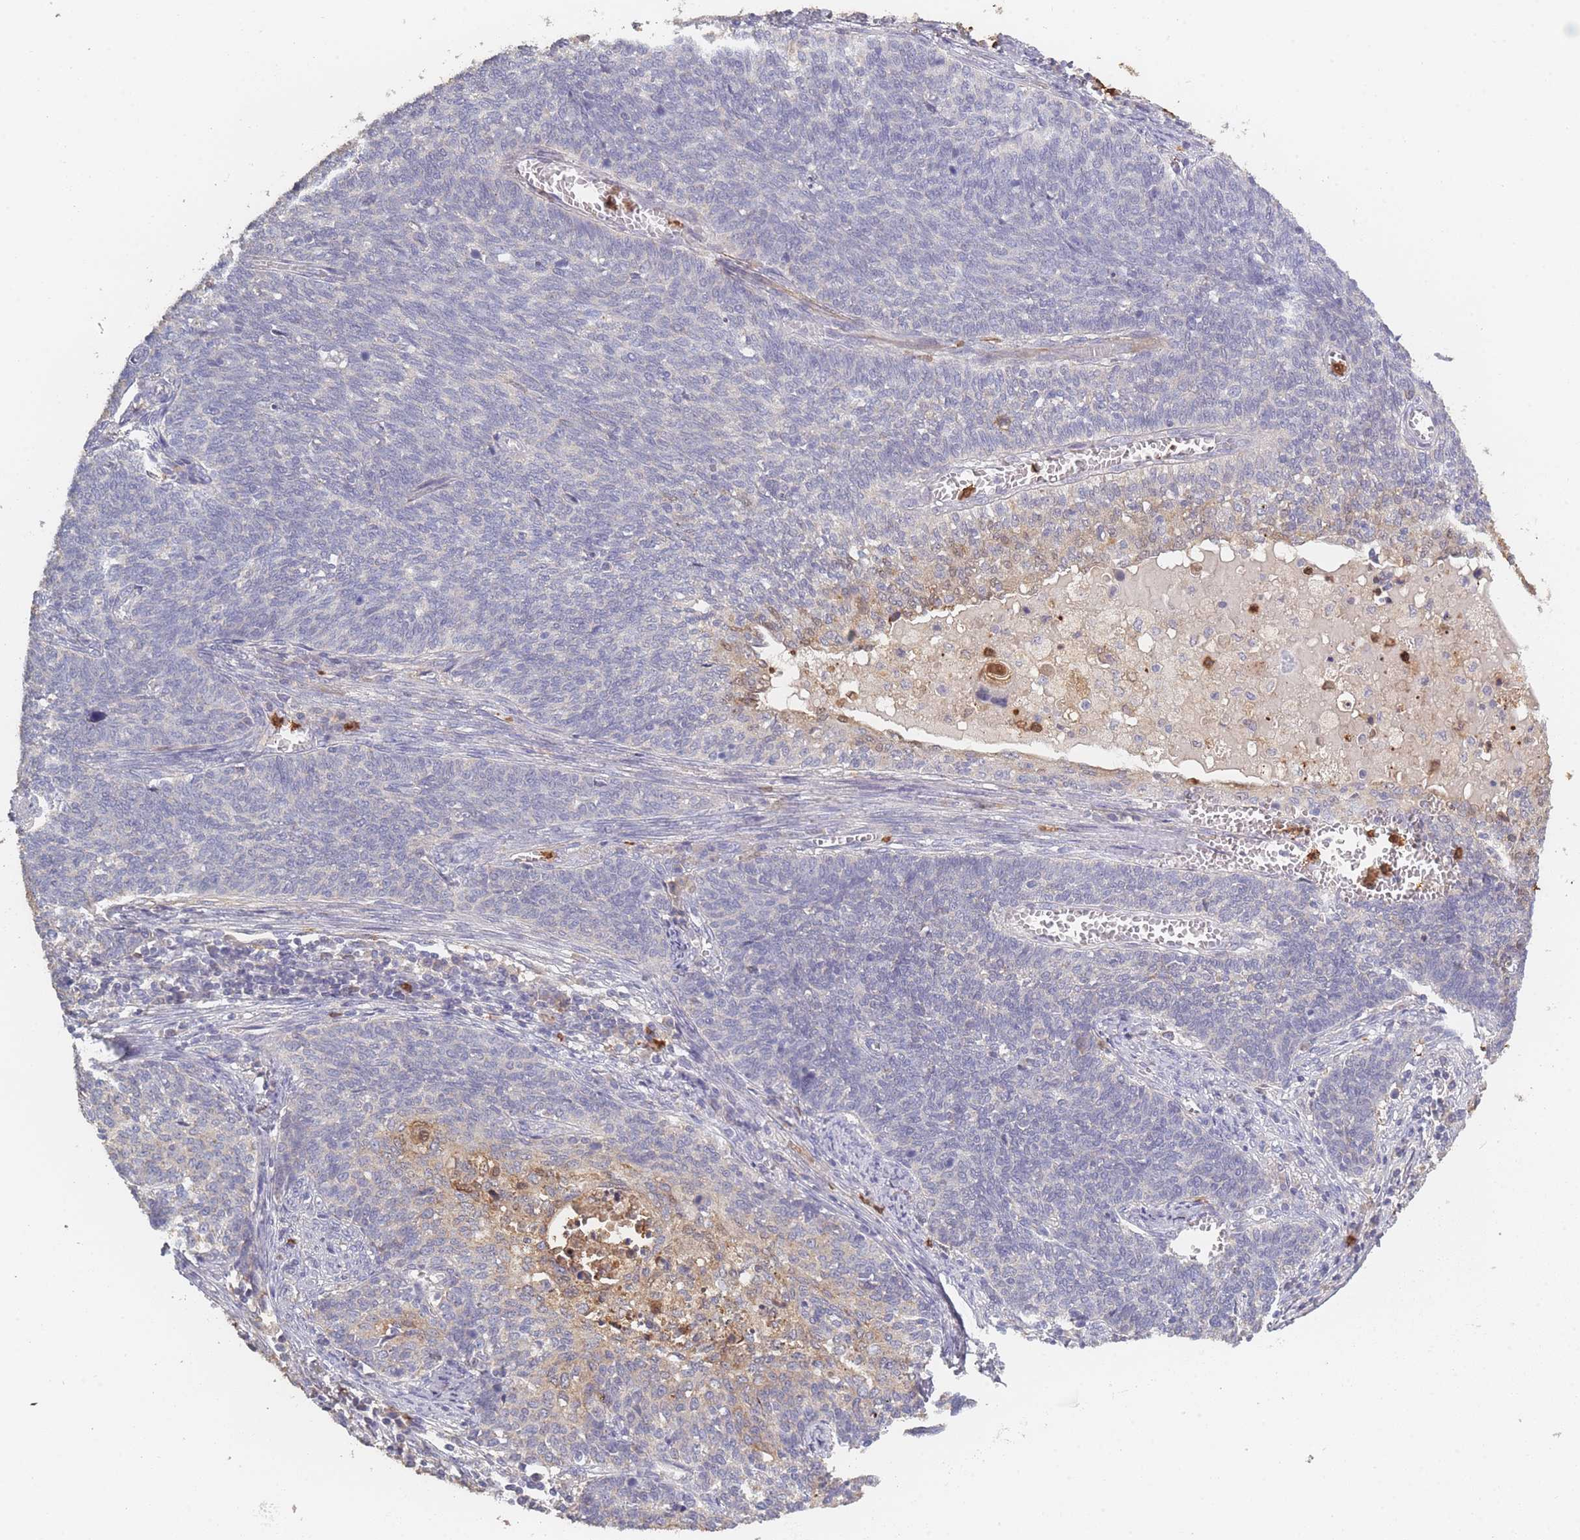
{"staining": {"intensity": "negative", "quantity": "none", "location": "none"}, "tissue": "cervical cancer", "cell_type": "Tumor cells", "image_type": "cancer", "snomed": [{"axis": "morphology", "description": "Squamous cell carcinoma, NOS"}, {"axis": "topography", "description": "Cervix"}], "caption": "Cervical cancer was stained to show a protein in brown. There is no significant expression in tumor cells.", "gene": "BST1", "patient": {"sex": "female", "age": 39}}